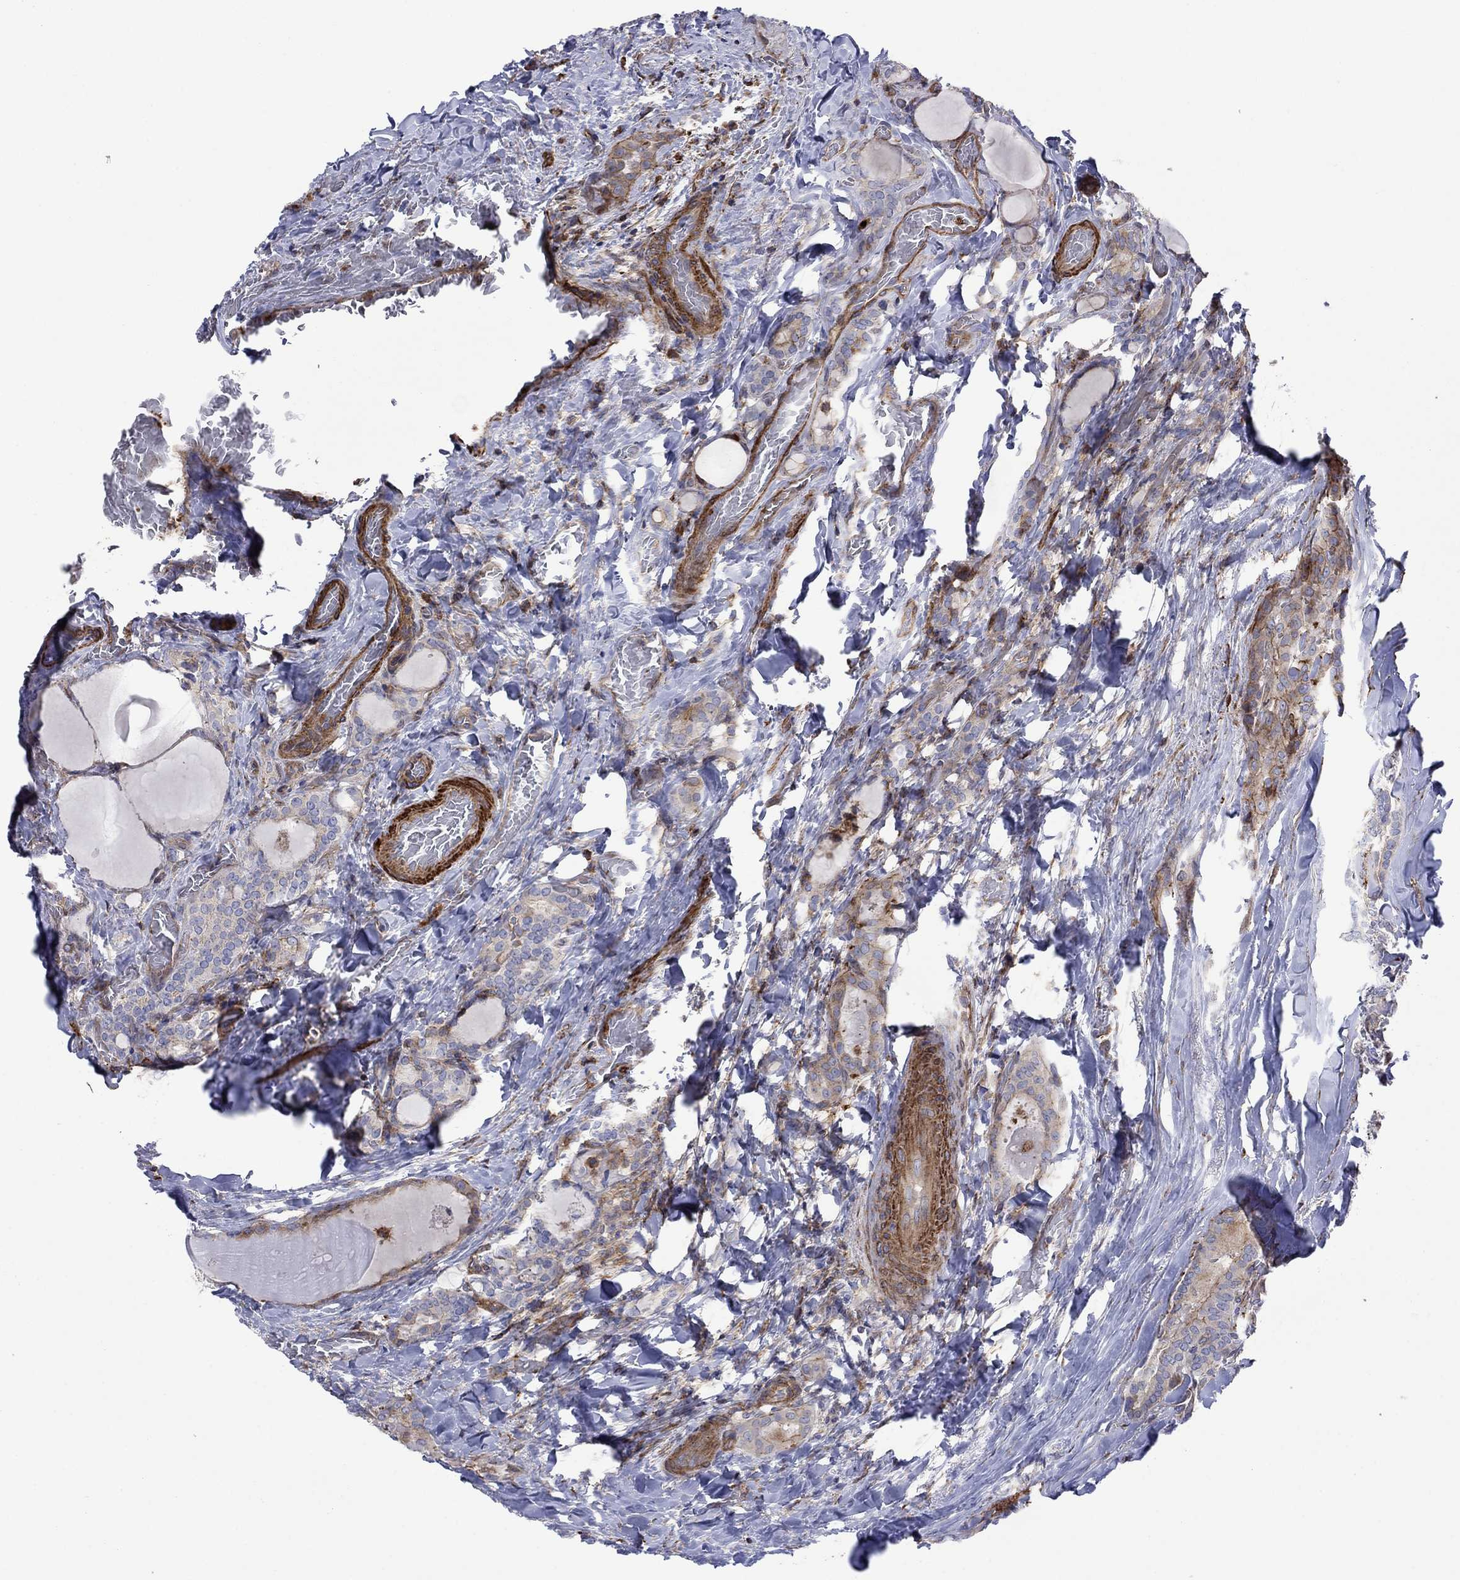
{"staining": {"intensity": "strong", "quantity": "<25%", "location": "cytoplasmic/membranous"}, "tissue": "thyroid cancer", "cell_type": "Tumor cells", "image_type": "cancer", "snomed": [{"axis": "morphology", "description": "Papillary adenocarcinoma, NOS"}, {"axis": "topography", "description": "Thyroid gland"}], "caption": "Immunohistochemical staining of thyroid cancer exhibits strong cytoplasmic/membranous protein expression in approximately <25% of tumor cells. (DAB (3,3'-diaminobenzidine) IHC with brightfield microscopy, high magnification).", "gene": "PAG1", "patient": {"sex": "female", "age": 39}}